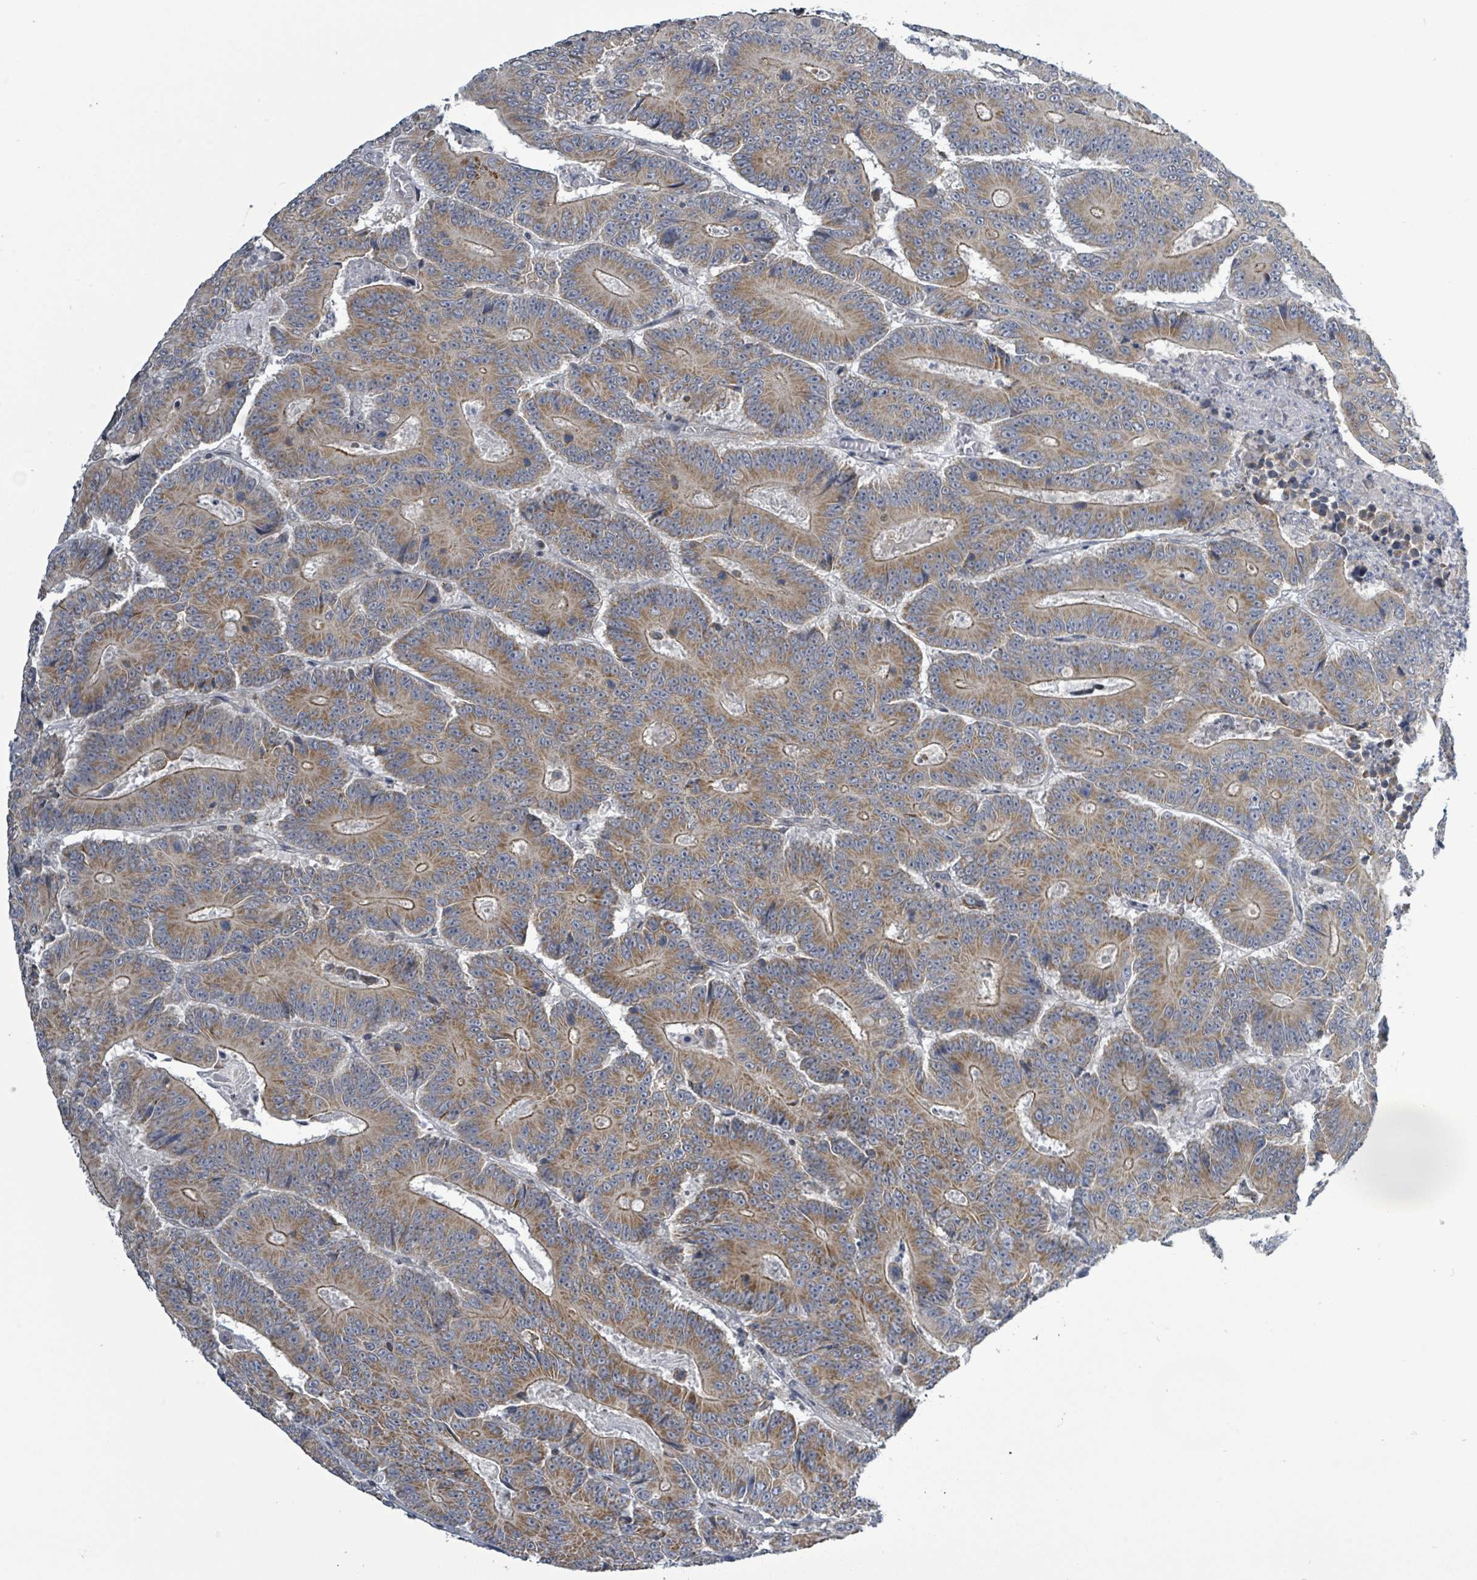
{"staining": {"intensity": "moderate", "quantity": ">75%", "location": "cytoplasmic/membranous"}, "tissue": "colorectal cancer", "cell_type": "Tumor cells", "image_type": "cancer", "snomed": [{"axis": "morphology", "description": "Adenocarcinoma, NOS"}, {"axis": "topography", "description": "Colon"}], "caption": "The photomicrograph reveals immunohistochemical staining of colorectal cancer (adenocarcinoma). There is moderate cytoplasmic/membranous positivity is present in about >75% of tumor cells. (DAB (3,3'-diaminobenzidine) = brown stain, brightfield microscopy at high magnification).", "gene": "COQ10B", "patient": {"sex": "male", "age": 83}}